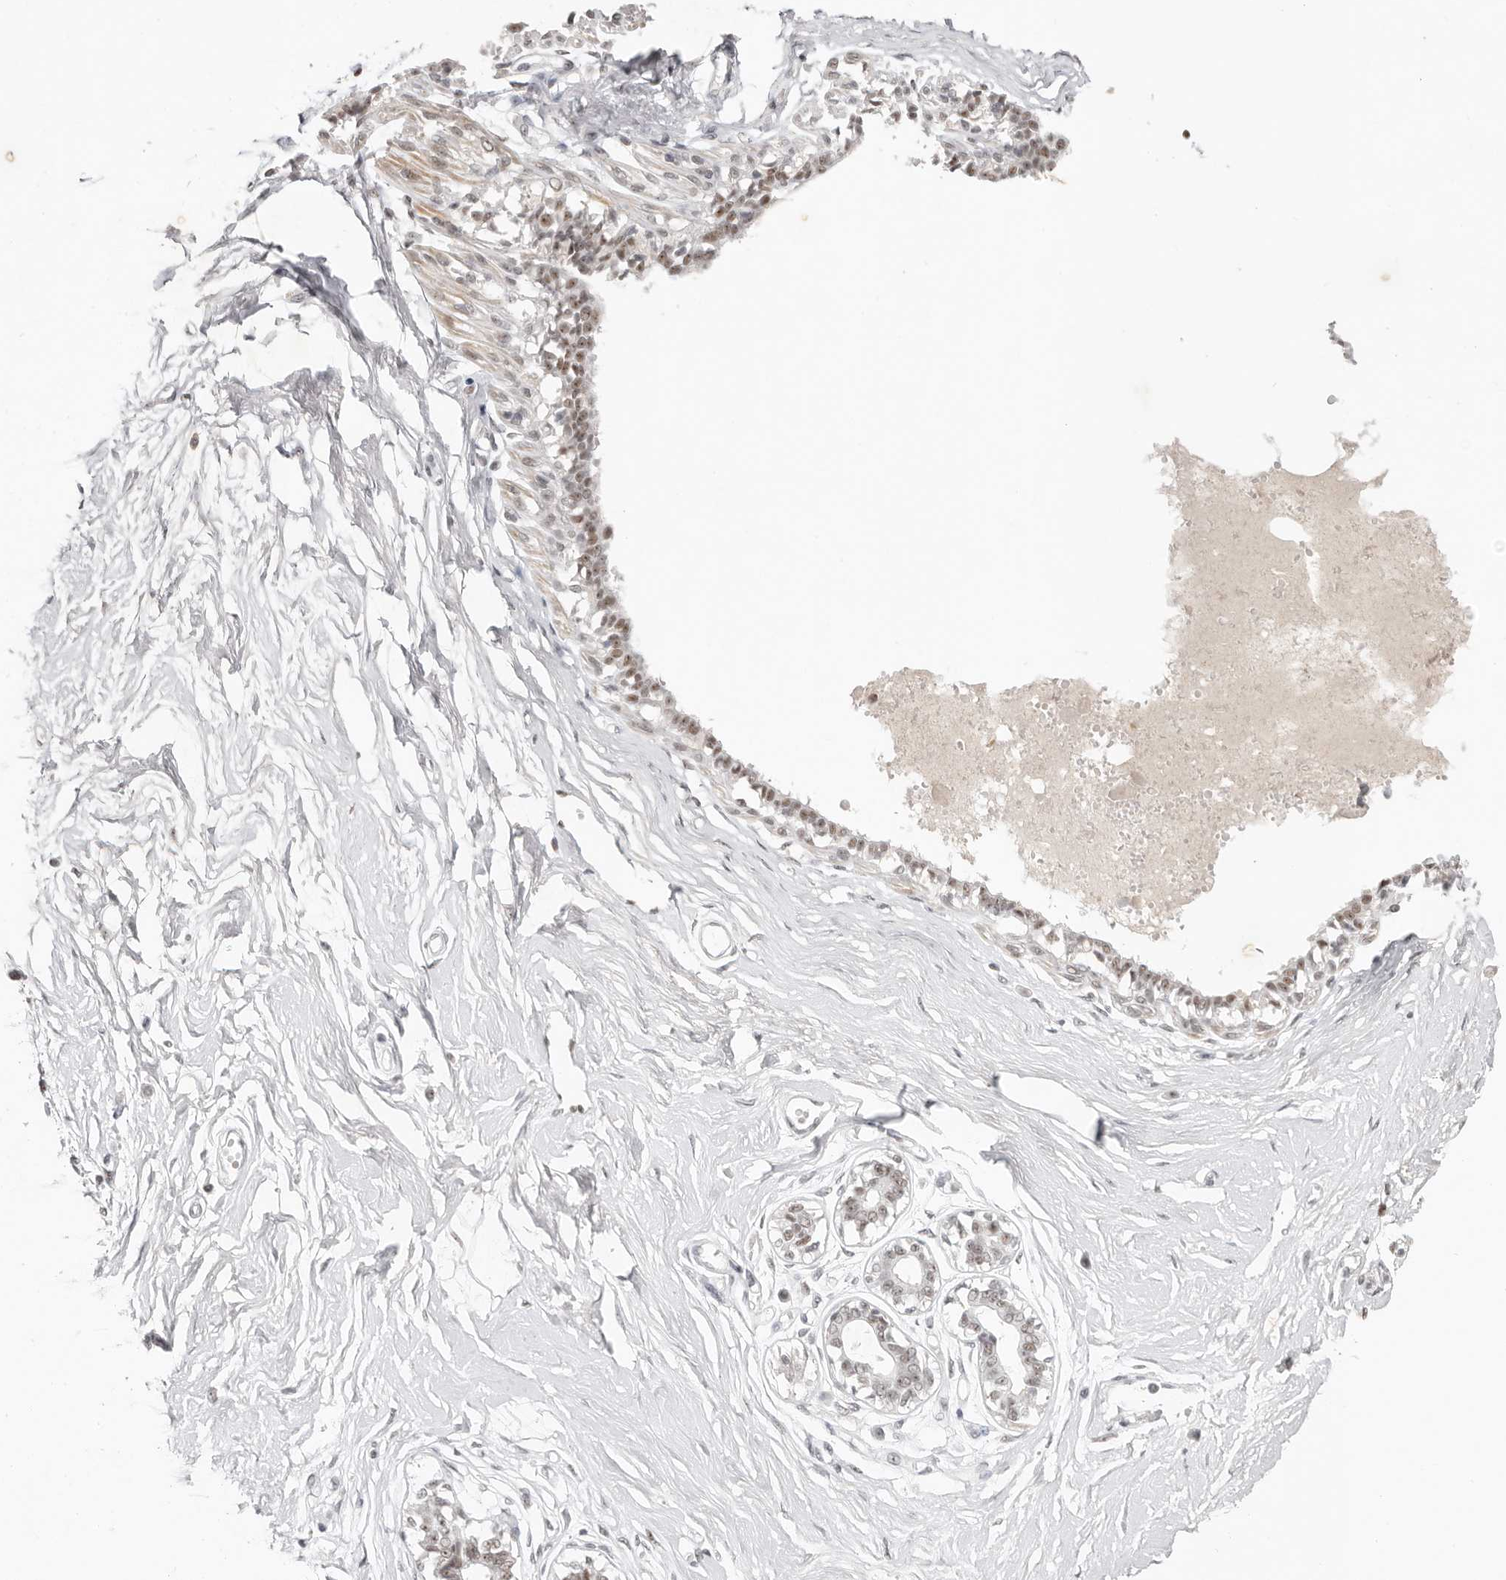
{"staining": {"intensity": "negative", "quantity": "none", "location": "none"}, "tissue": "breast", "cell_type": "Adipocytes", "image_type": "normal", "snomed": [{"axis": "morphology", "description": "Normal tissue, NOS"}, {"axis": "topography", "description": "Breast"}], "caption": "IHC micrograph of unremarkable human breast stained for a protein (brown), which displays no positivity in adipocytes.", "gene": "LARP7", "patient": {"sex": "female", "age": 45}}